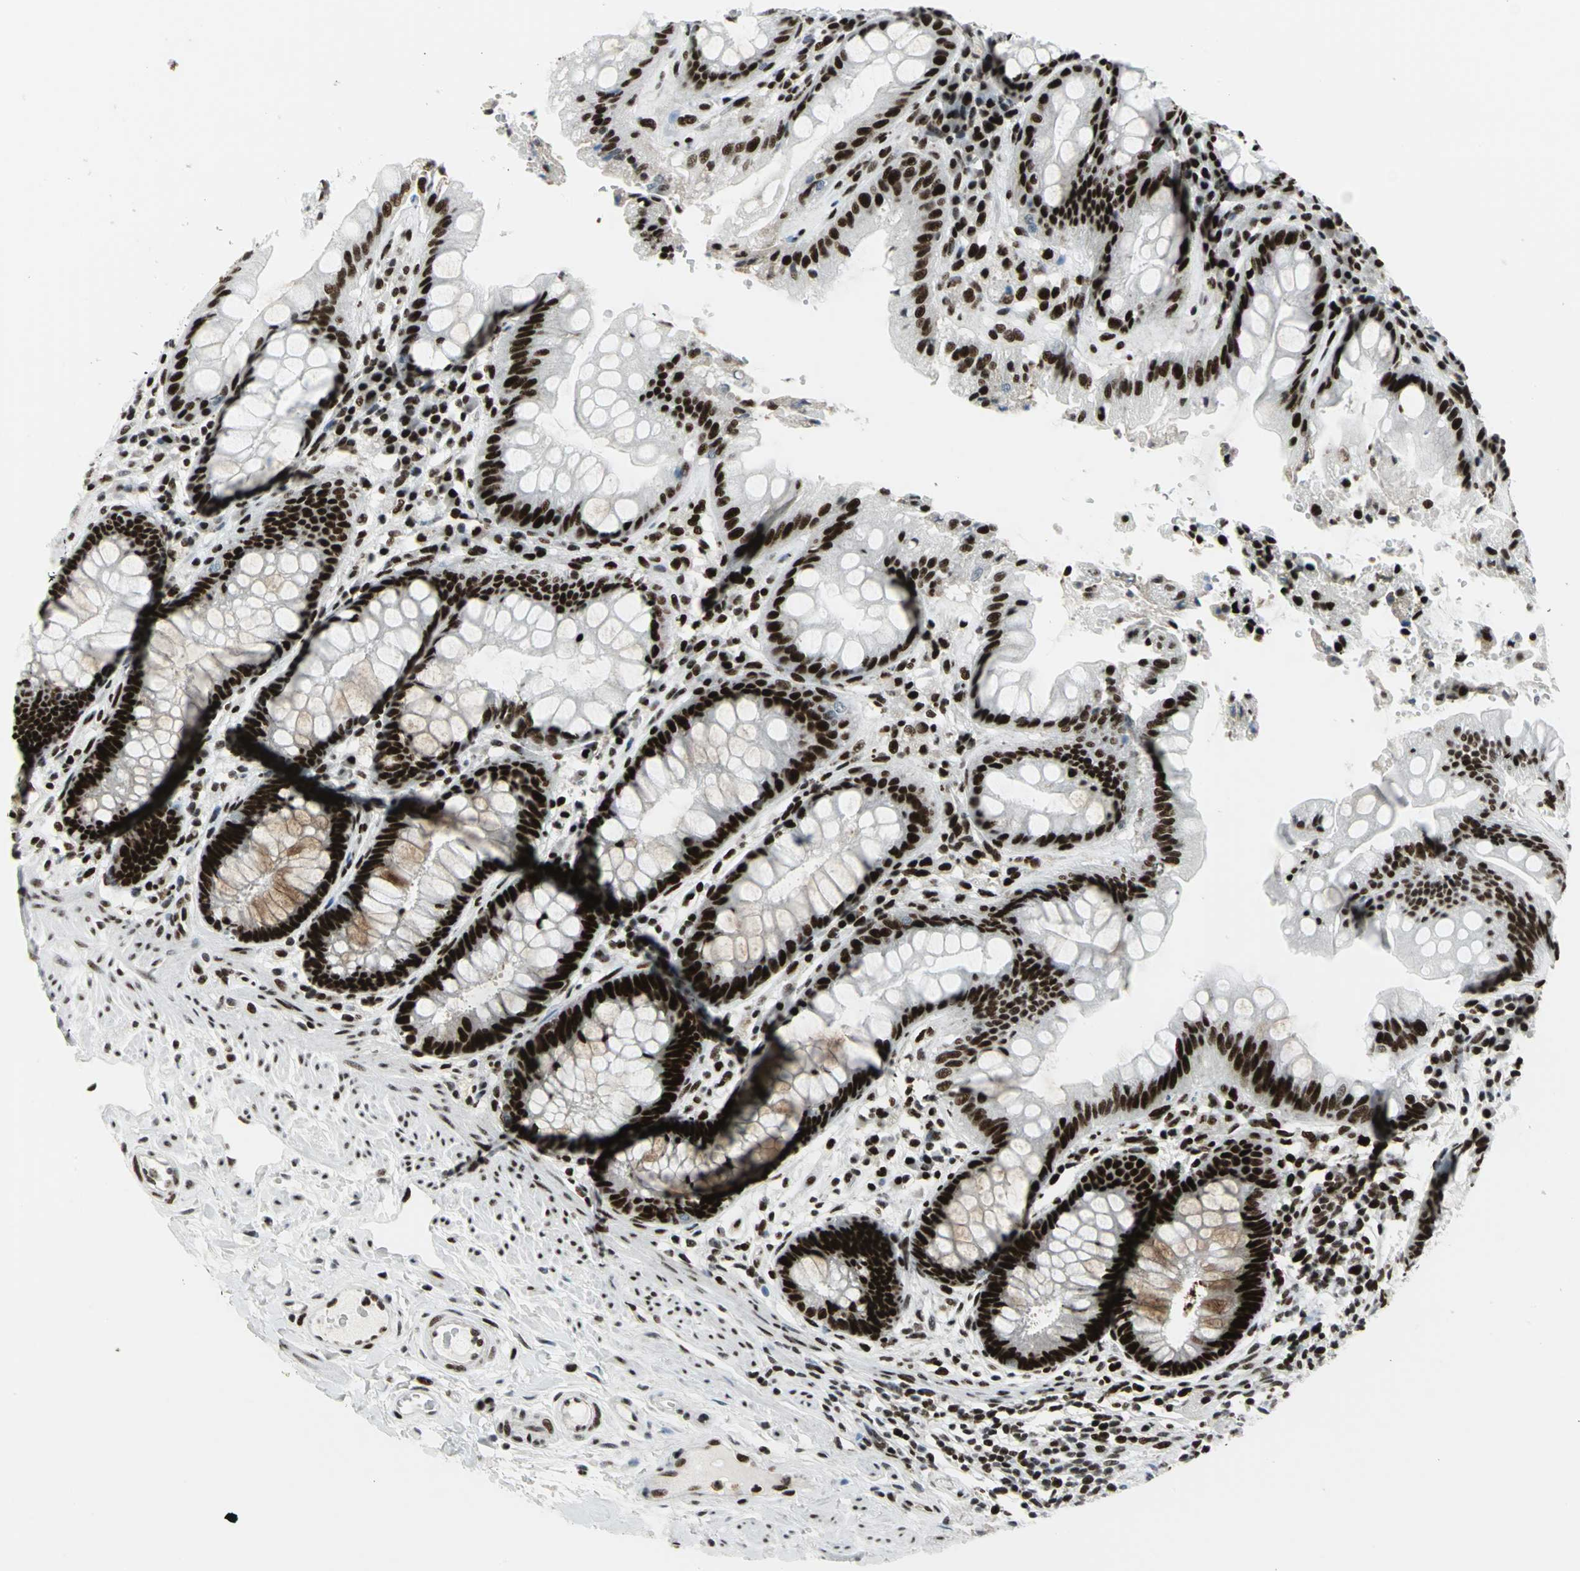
{"staining": {"intensity": "strong", "quantity": ">75%", "location": "cytoplasmic/membranous,nuclear"}, "tissue": "rectum", "cell_type": "Glandular cells", "image_type": "normal", "snomed": [{"axis": "morphology", "description": "Normal tissue, NOS"}, {"axis": "topography", "description": "Rectum"}], "caption": "High-power microscopy captured an immunohistochemistry (IHC) image of unremarkable rectum, revealing strong cytoplasmic/membranous,nuclear staining in about >75% of glandular cells.", "gene": "SMARCA4", "patient": {"sex": "female", "age": 46}}